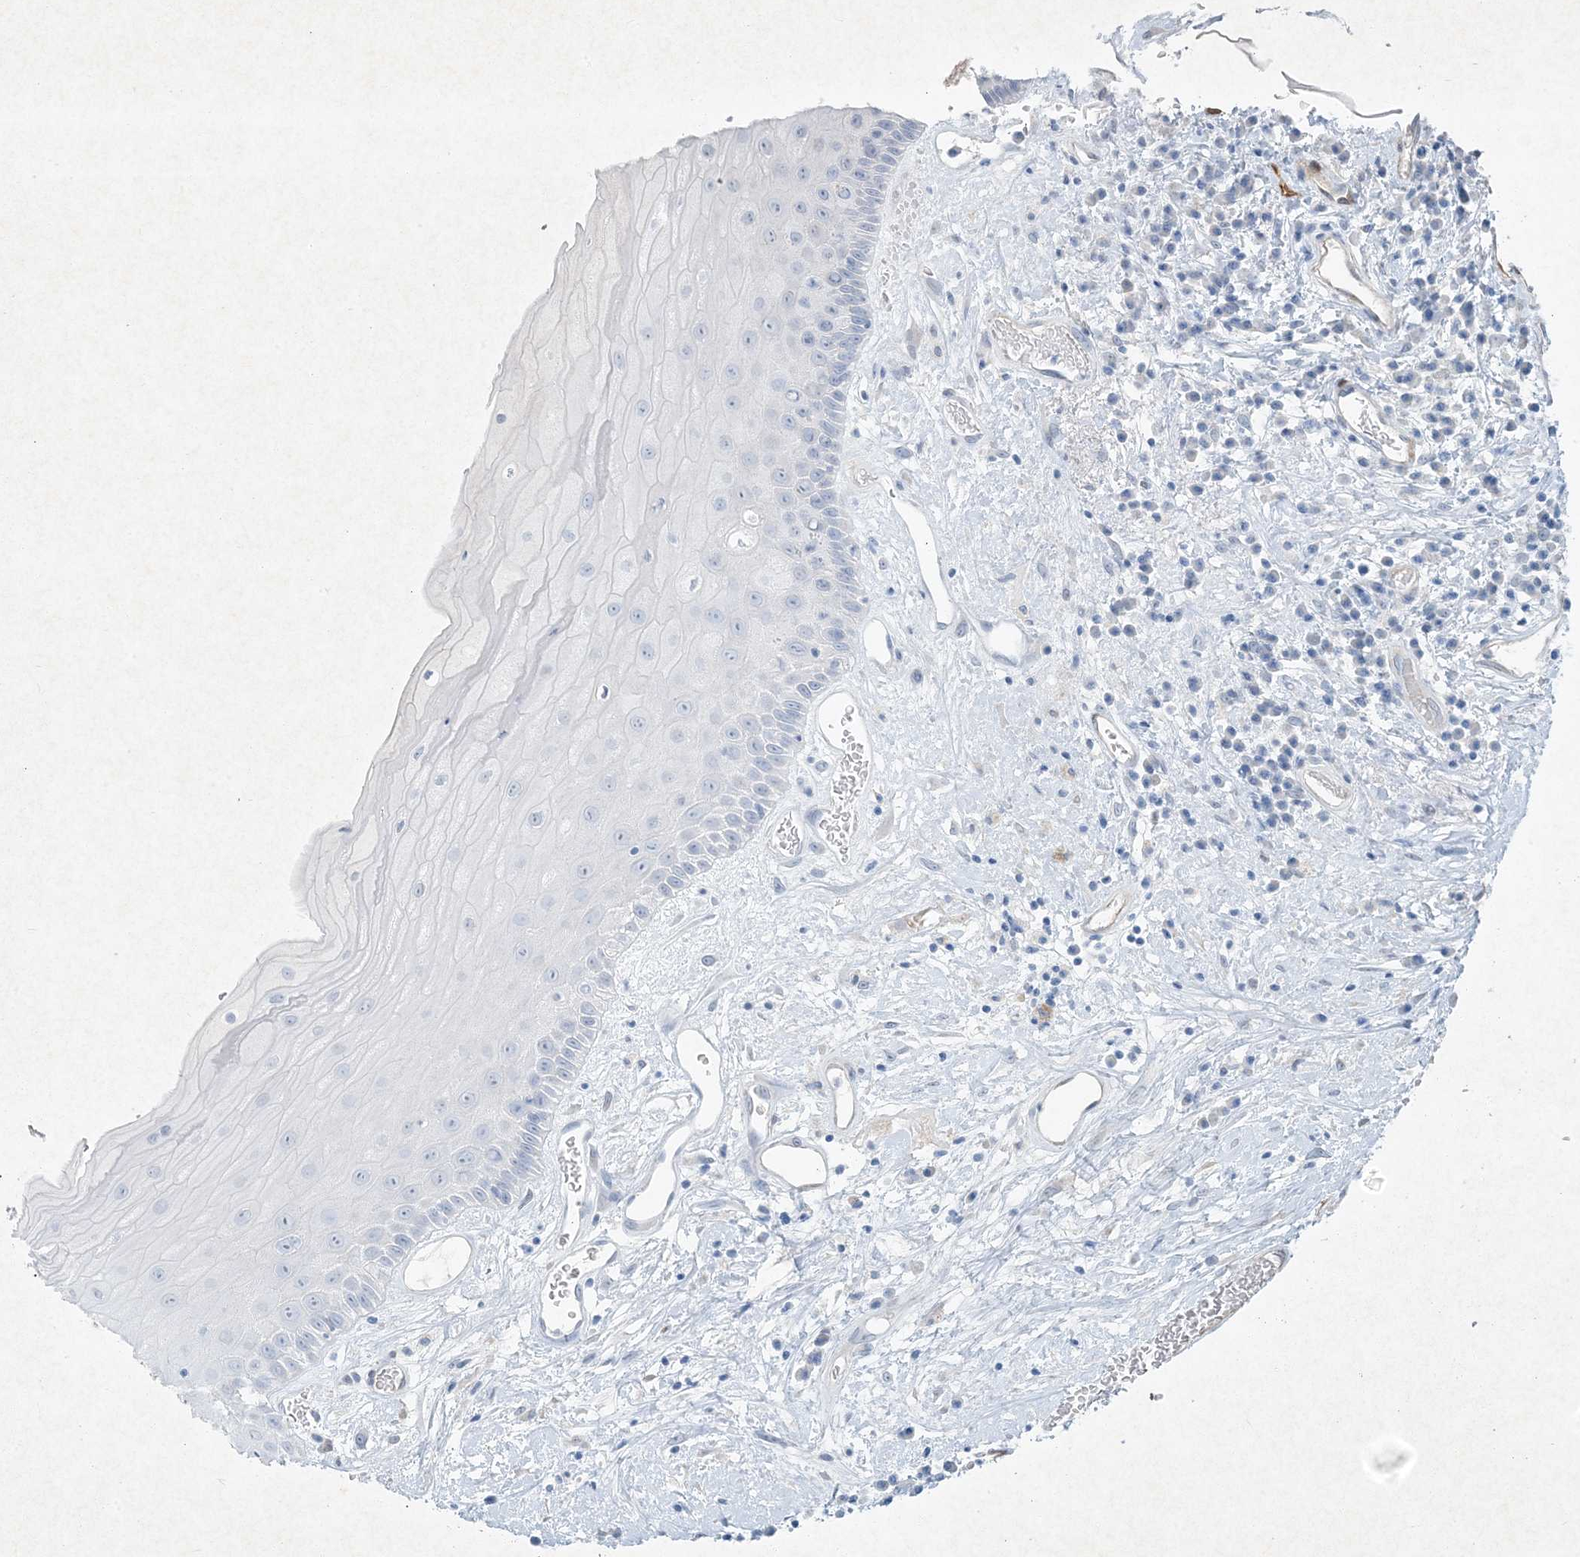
{"staining": {"intensity": "negative", "quantity": "none", "location": "none"}, "tissue": "oral mucosa", "cell_type": "Squamous epithelial cells", "image_type": "normal", "snomed": [{"axis": "morphology", "description": "Normal tissue, NOS"}, {"axis": "topography", "description": "Oral tissue"}], "caption": "DAB (3,3'-diaminobenzidine) immunohistochemical staining of unremarkable human oral mucosa displays no significant expression in squamous epithelial cells. (Brightfield microscopy of DAB (3,3'-diaminobenzidine) IHC at high magnification).", "gene": "PGM5", "patient": {"sex": "female", "age": 76}}